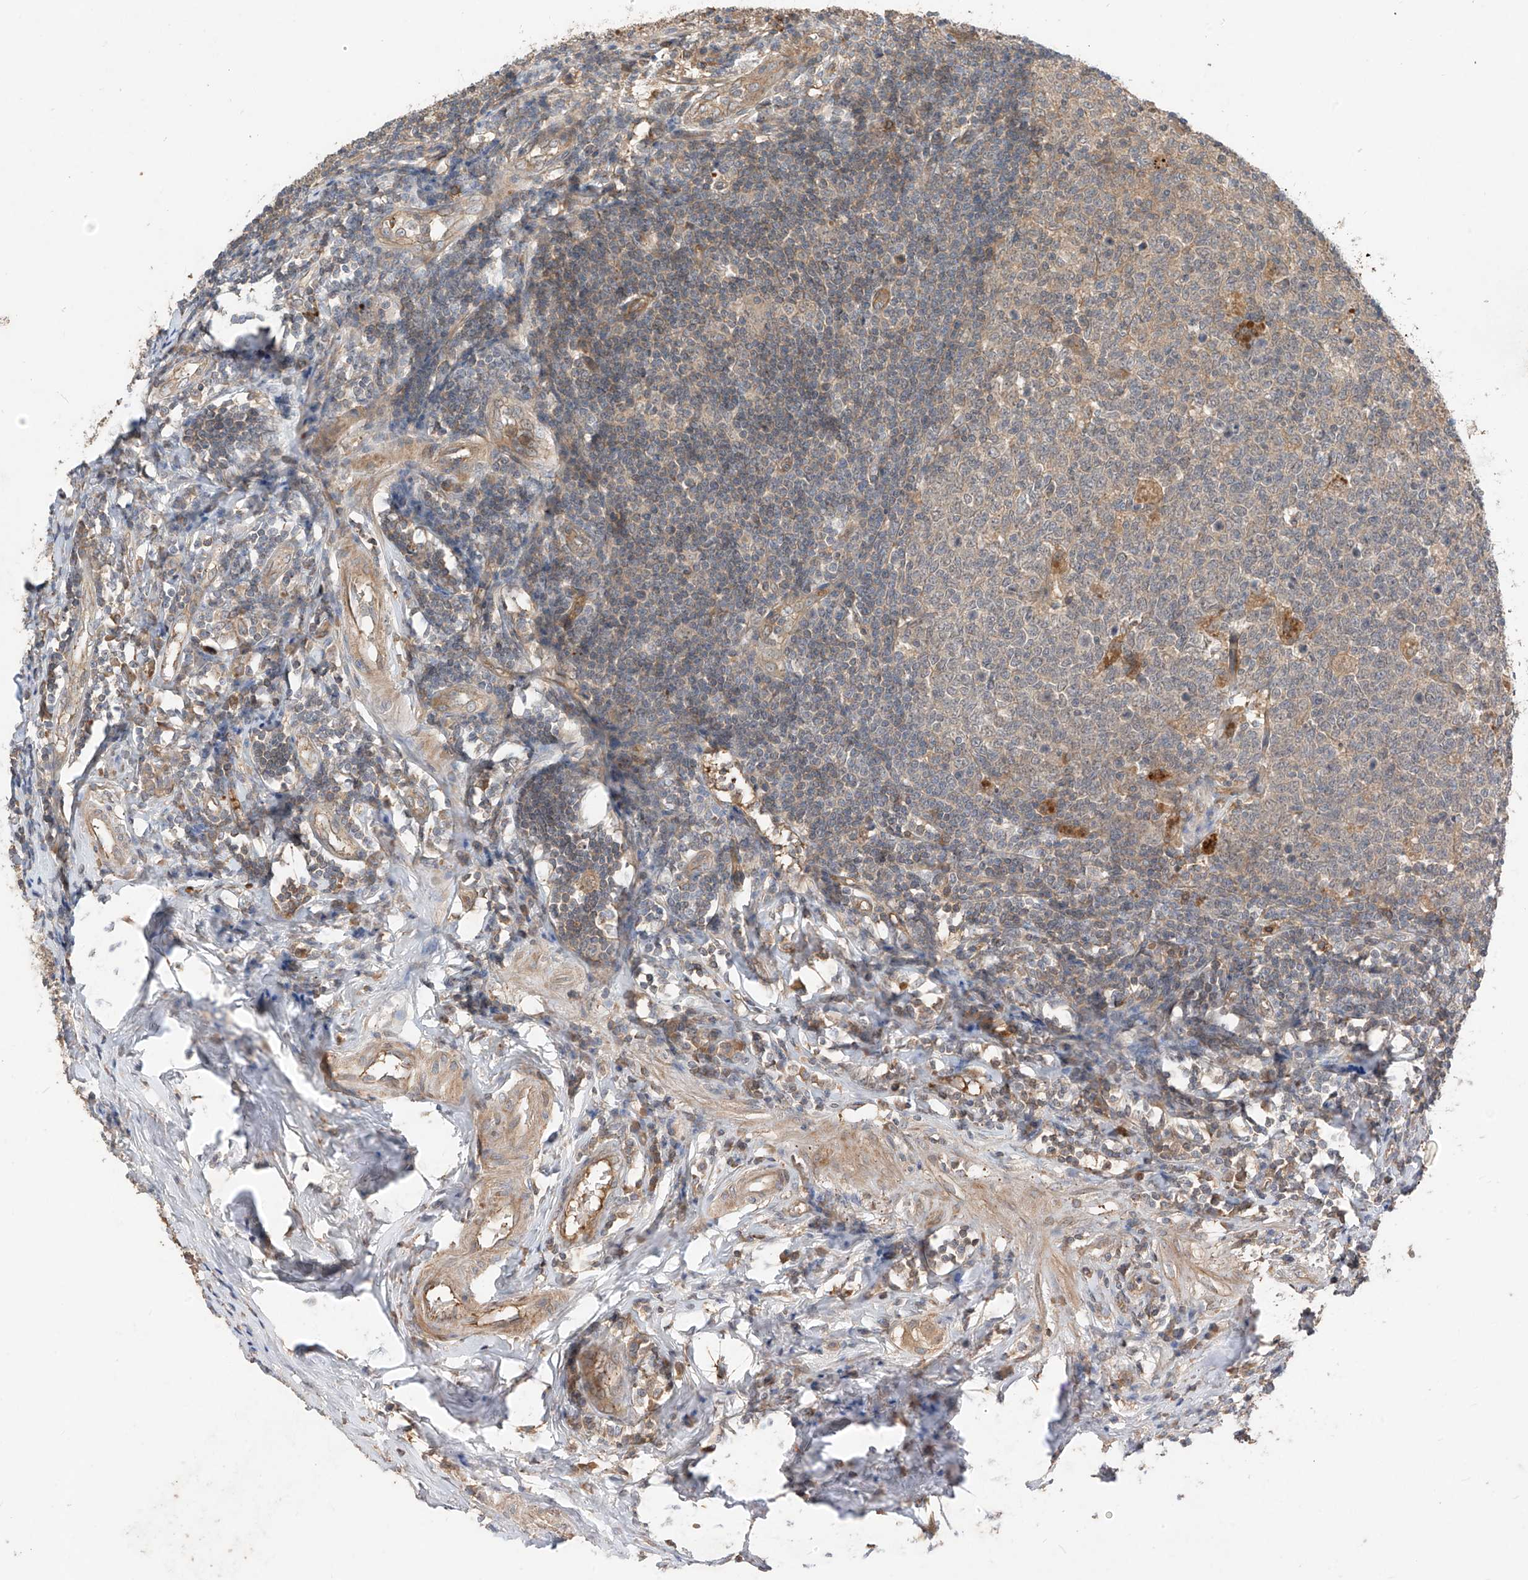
{"staining": {"intensity": "moderate", "quantity": ">75%", "location": "cytoplasmic/membranous"}, "tissue": "appendix", "cell_type": "Glandular cells", "image_type": "normal", "snomed": [{"axis": "morphology", "description": "Normal tissue, NOS"}, {"axis": "topography", "description": "Appendix"}], "caption": "Immunohistochemistry image of benign appendix: appendix stained using IHC displays medium levels of moderate protein expression localized specifically in the cytoplasmic/membranous of glandular cells, appearing as a cytoplasmic/membranous brown color.", "gene": "CACNA2D4", "patient": {"sex": "female", "age": 54}}